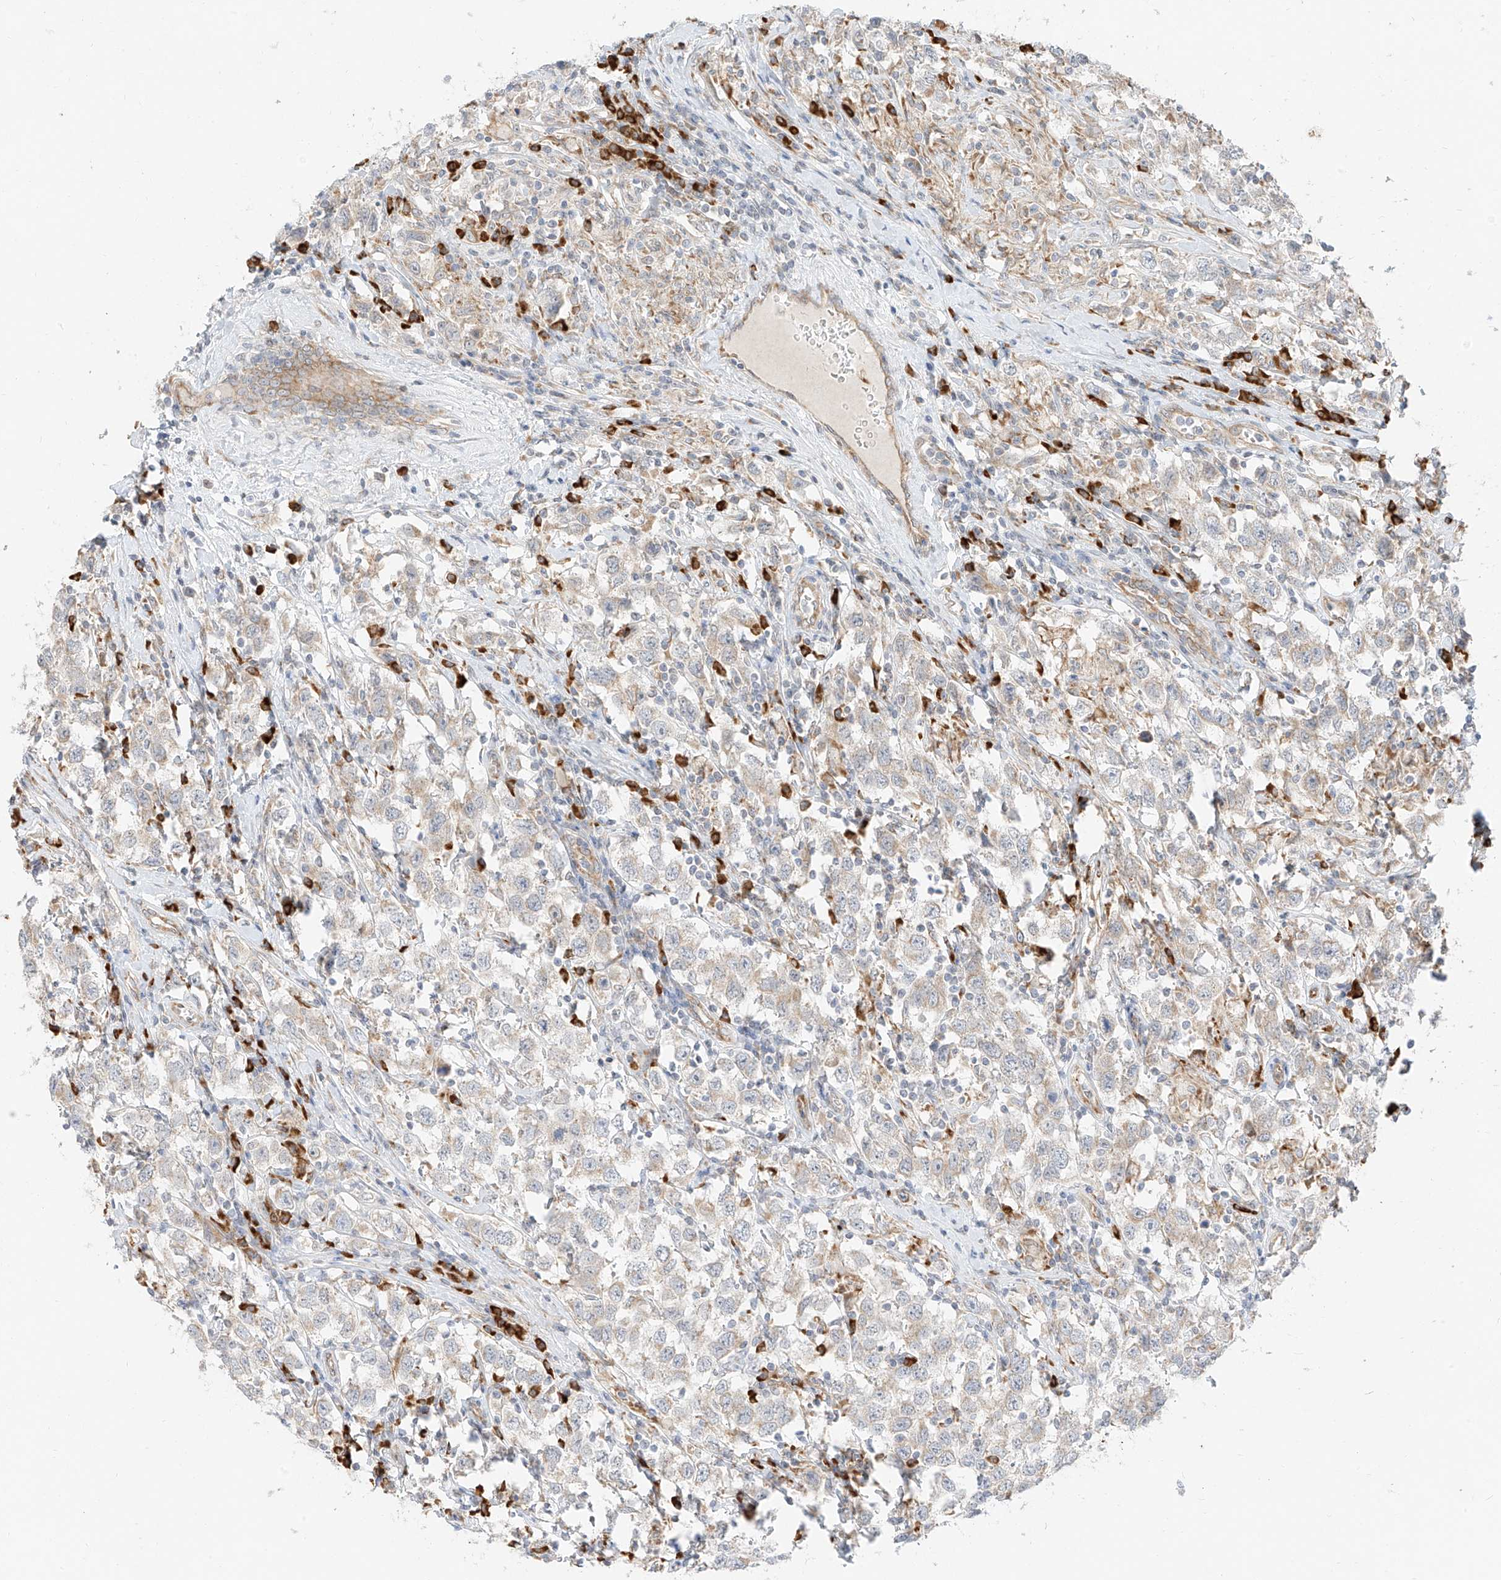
{"staining": {"intensity": "weak", "quantity": "<25%", "location": "cytoplasmic/membranous"}, "tissue": "testis cancer", "cell_type": "Tumor cells", "image_type": "cancer", "snomed": [{"axis": "morphology", "description": "Seminoma, NOS"}, {"axis": "topography", "description": "Testis"}], "caption": "Human seminoma (testis) stained for a protein using immunohistochemistry (IHC) displays no expression in tumor cells.", "gene": "STT3A", "patient": {"sex": "male", "age": 41}}